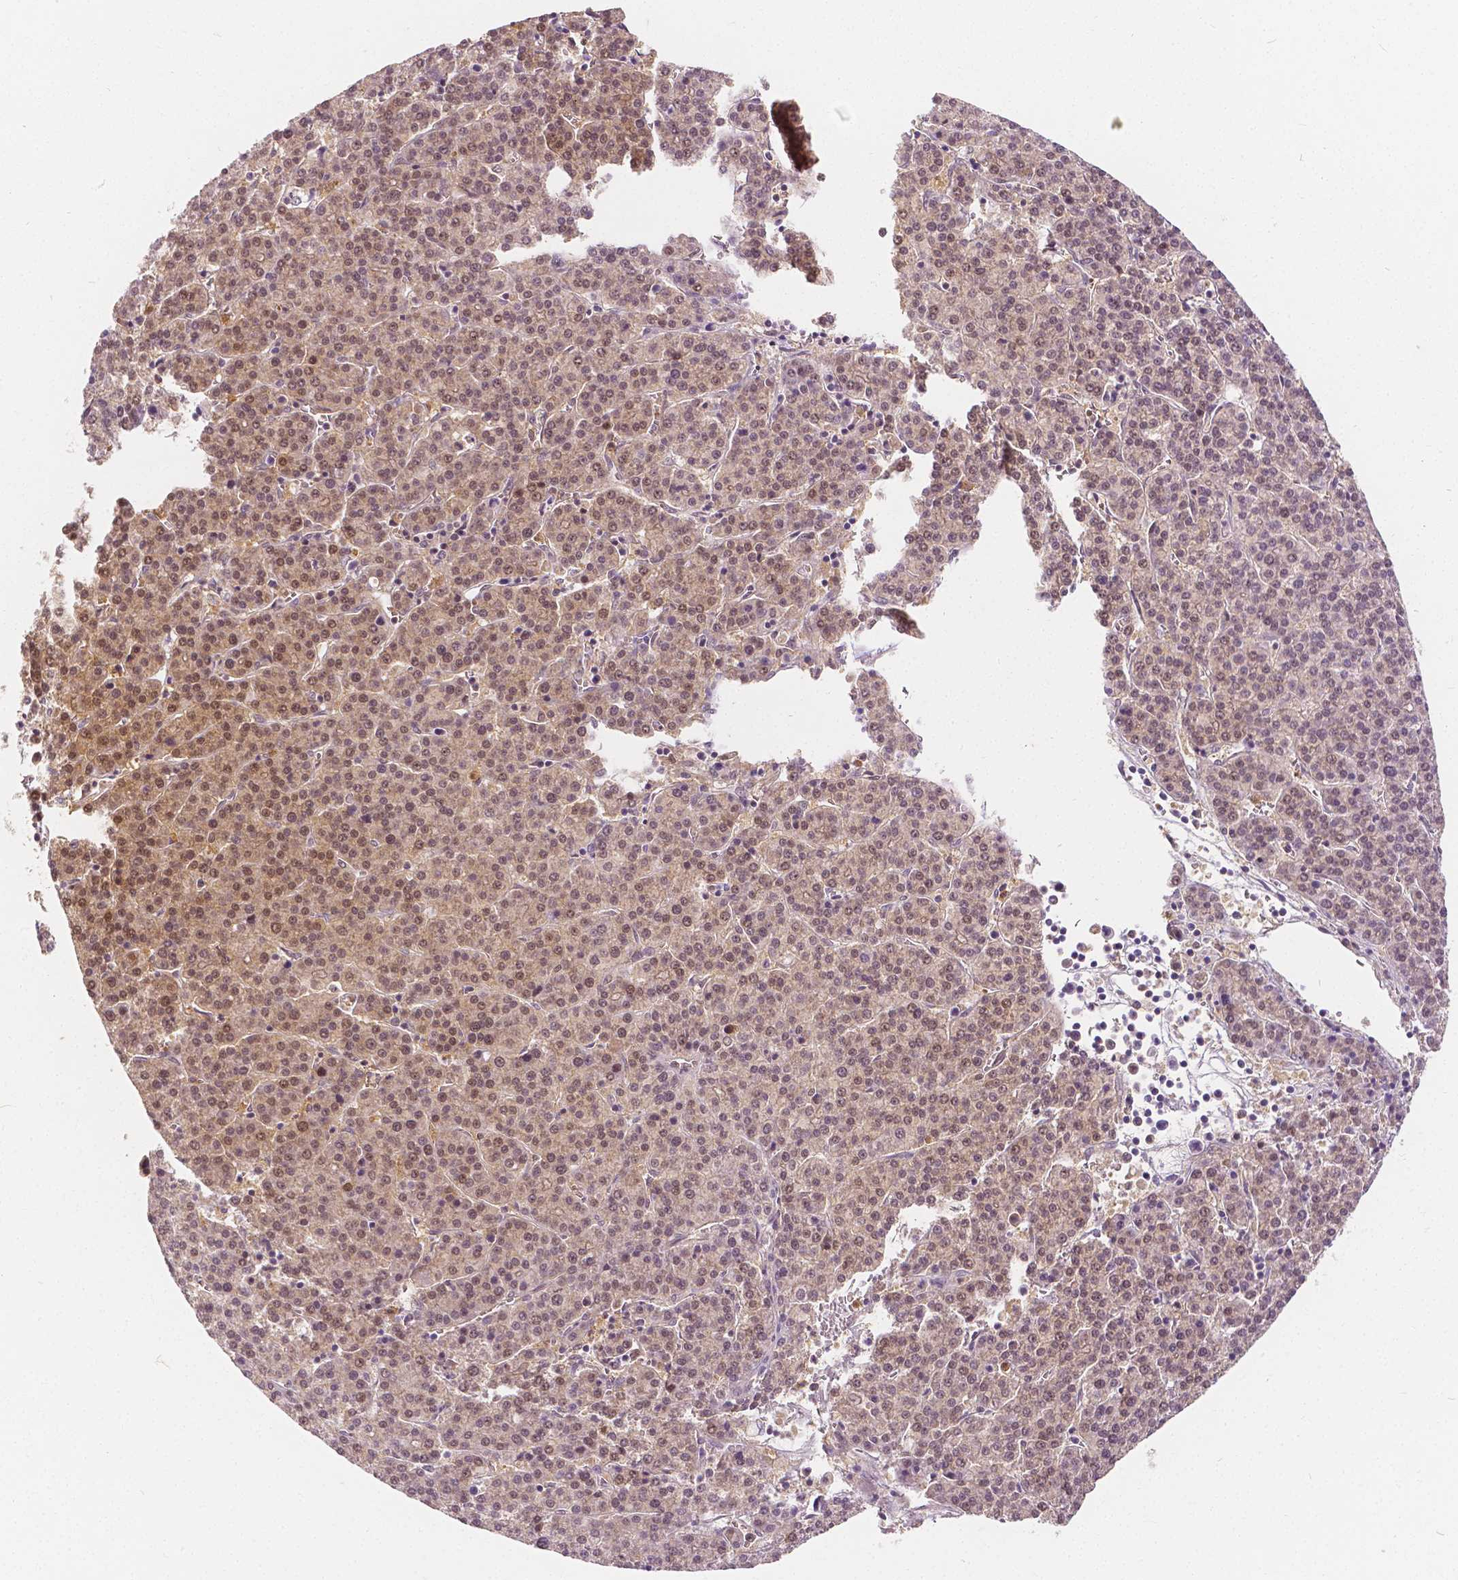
{"staining": {"intensity": "moderate", "quantity": ">75%", "location": "nuclear"}, "tissue": "liver cancer", "cell_type": "Tumor cells", "image_type": "cancer", "snomed": [{"axis": "morphology", "description": "Carcinoma, Hepatocellular, NOS"}, {"axis": "topography", "description": "Liver"}], "caption": "The immunohistochemical stain highlights moderate nuclear staining in tumor cells of liver cancer (hepatocellular carcinoma) tissue.", "gene": "NAPRT", "patient": {"sex": "female", "age": 58}}